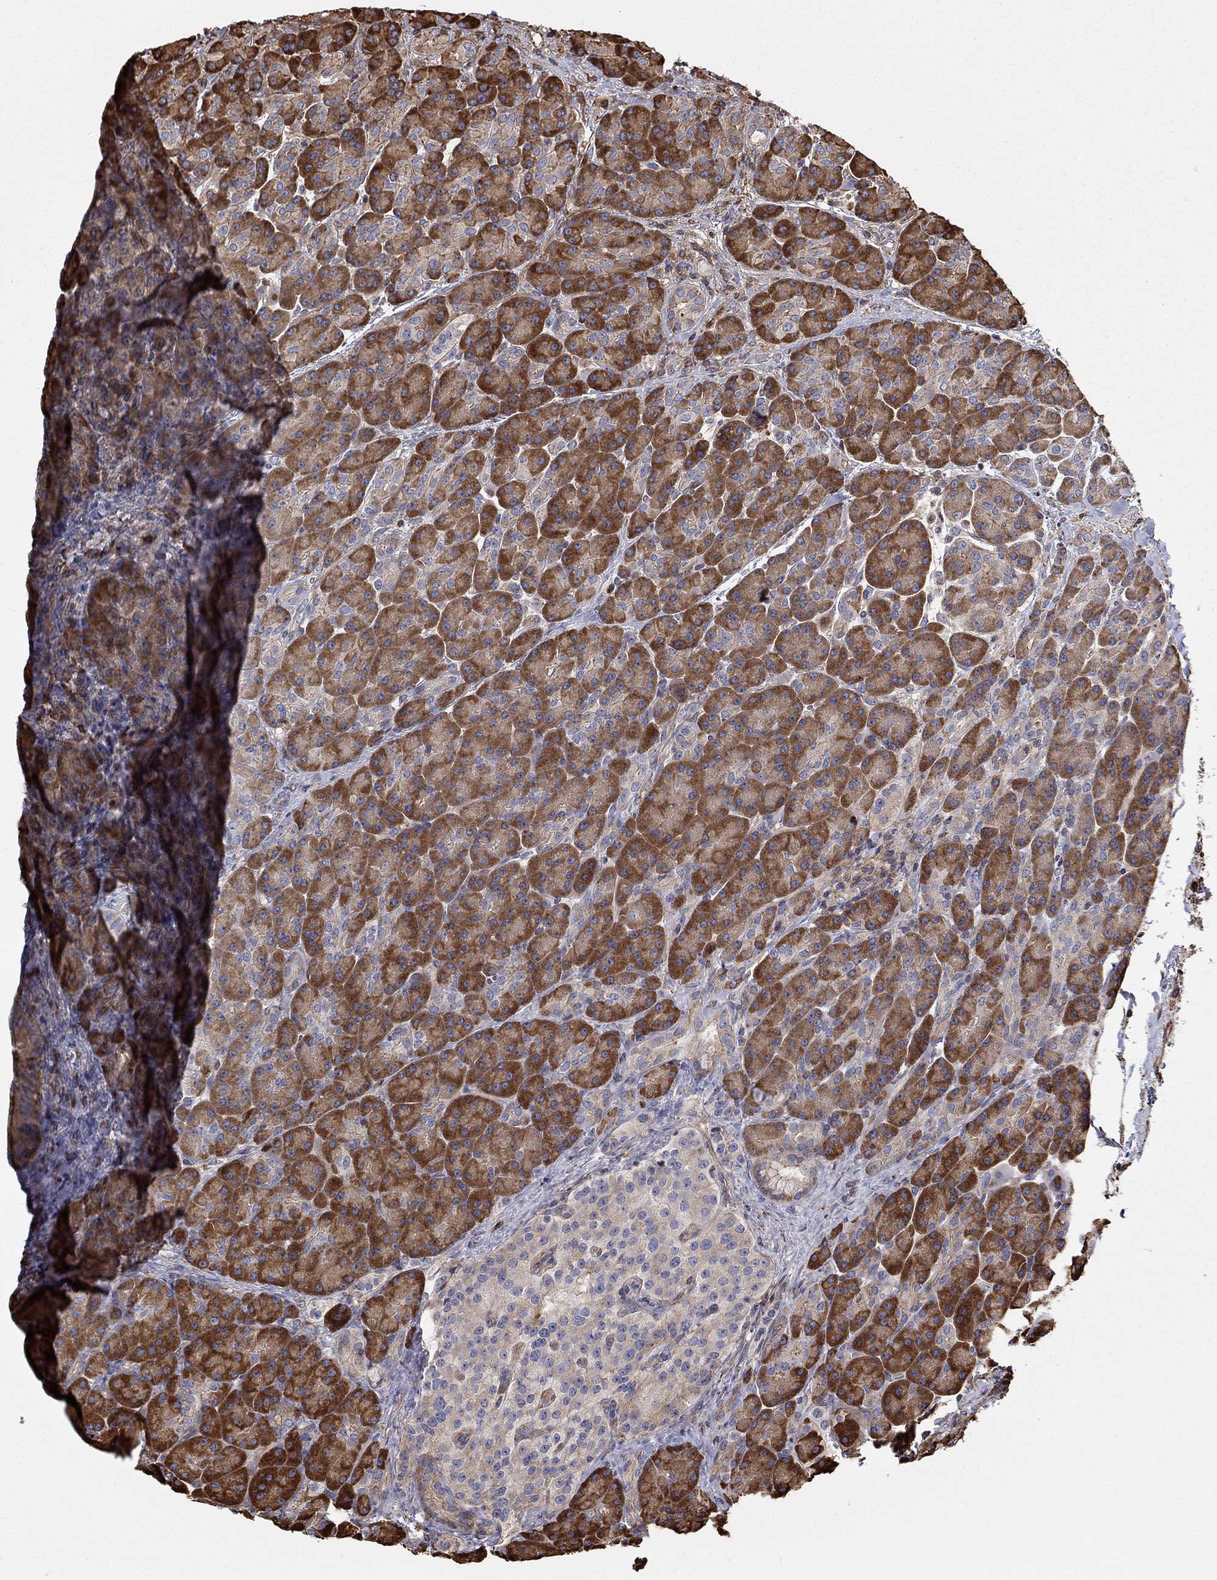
{"staining": {"intensity": "strong", "quantity": ">75%", "location": "cytoplasmic/membranous"}, "tissue": "pancreas", "cell_type": "Exocrine glandular cells", "image_type": "normal", "snomed": [{"axis": "morphology", "description": "Normal tissue, NOS"}, {"axis": "topography", "description": "Pancreas"}], "caption": "A brown stain shows strong cytoplasmic/membranous positivity of a protein in exocrine glandular cells of normal pancreas. The staining is performed using DAB (3,3'-diaminobenzidine) brown chromogen to label protein expression. The nuclei are counter-stained blue using hematoxylin.", "gene": "NPHP1", "patient": {"sex": "male", "age": 70}}